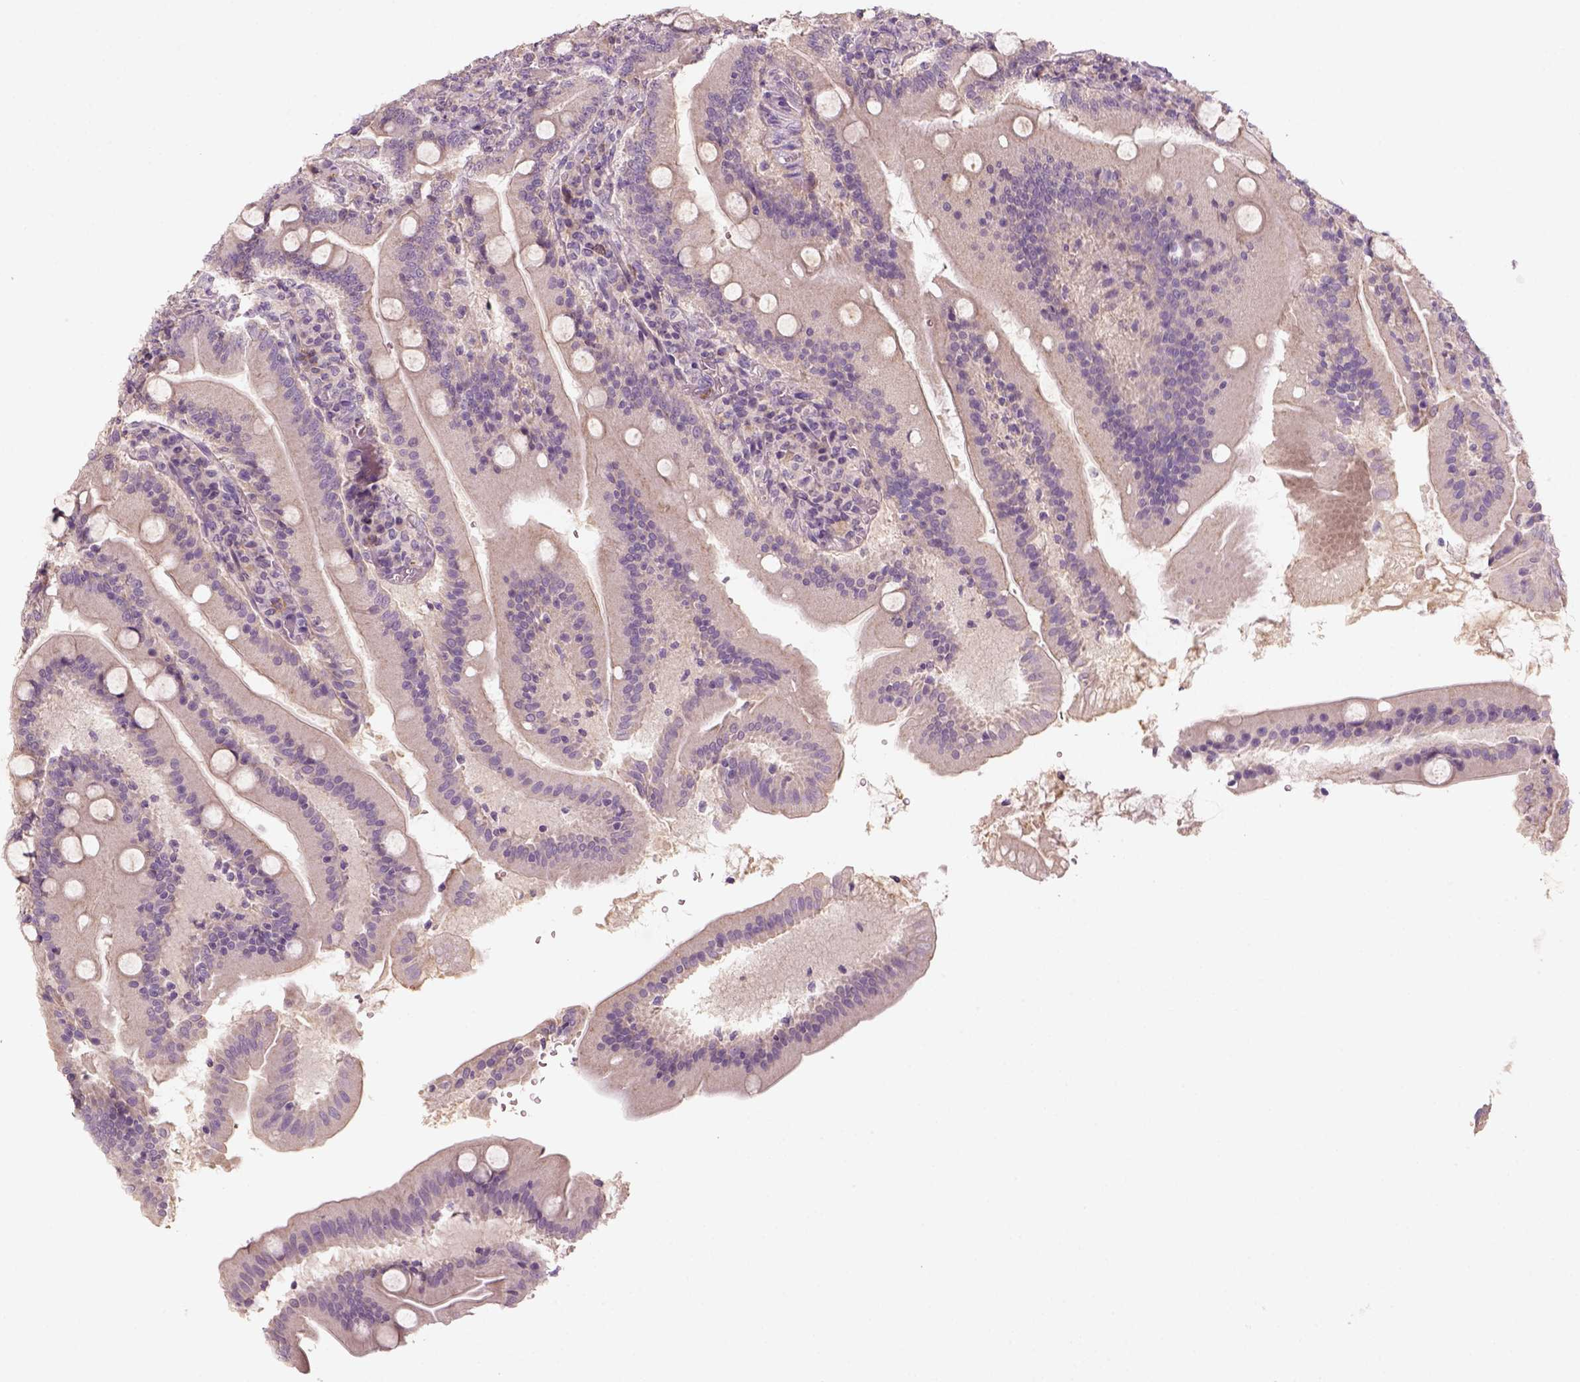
{"staining": {"intensity": "weak", "quantity": "<25%", "location": "cytoplasmic/membranous"}, "tissue": "small intestine", "cell_type": "Glandular cells", "image_type": "normal", "snomed": [{"axis": "morphology", "description": "Normal tissue, NOS"}, {"axis": "topography", "description": "Small intestine"}], "caption": "The photomicrograph displays no significant expression in glandular cells of small intestine.", "gene": "AQP9", "patient": {"sex": "male", "age": 37}}